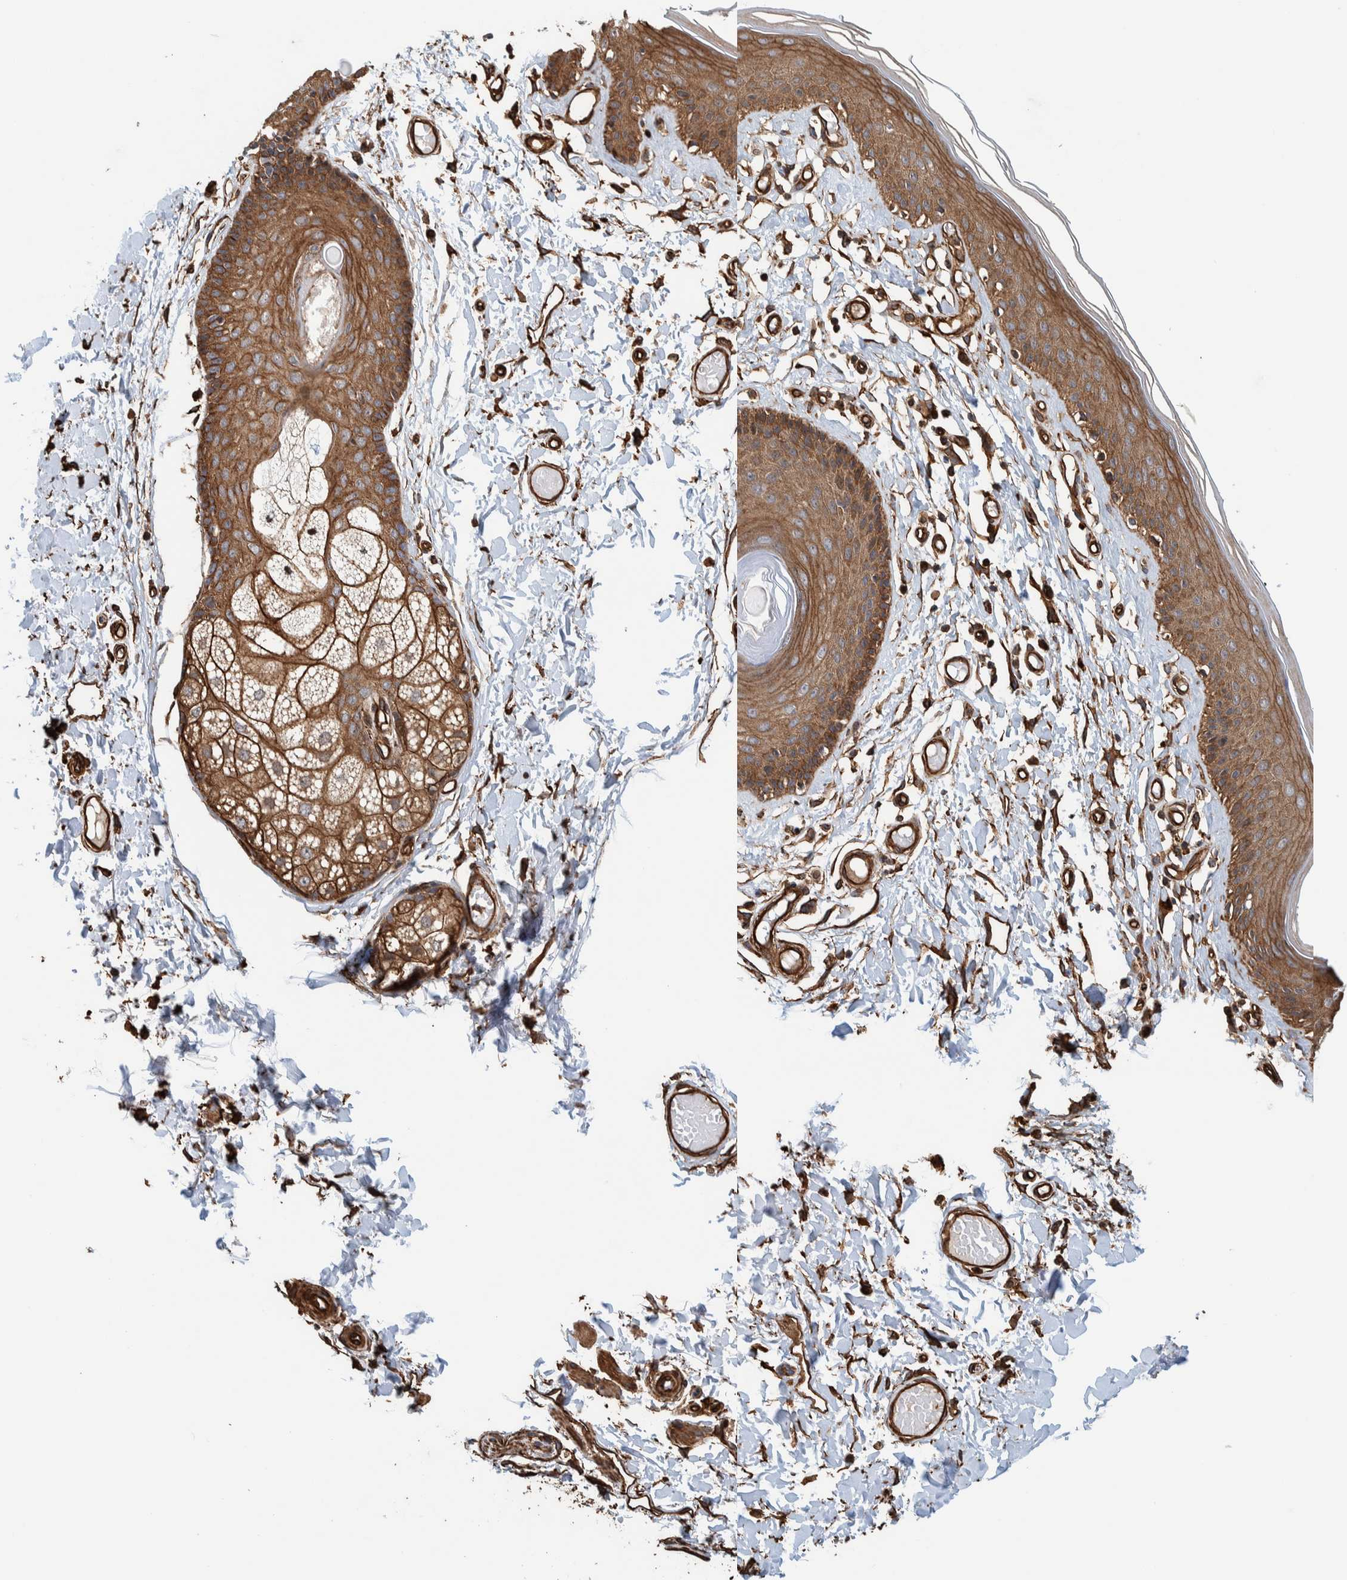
{"staining": {"intensity": "moderate", "quantity": ">75%", "location": "cytoplasmic/membranous"}, "tissue": "skin", "cell_type": "Epidermal cells", "image_type": "normal", "snomed": [{"axis": "morphology", "description": "Normal tissue, NOS"}, {"axis": "topography", "description": "Vulva"}], "caption": "Immunohistochemical staining of normal skin demonstrates >75% levels of moderate cytoplasmic/membranous protein positivity in about >75% of epidermal cells. Using DAB (3,3'-diaminobenzidine) (brown) and hematoxylin (blue) stains, captured at high magnification using brightfield microscopy.", "gene": "PKD1L1", "patient": {"sex": "female", "age": 73}}